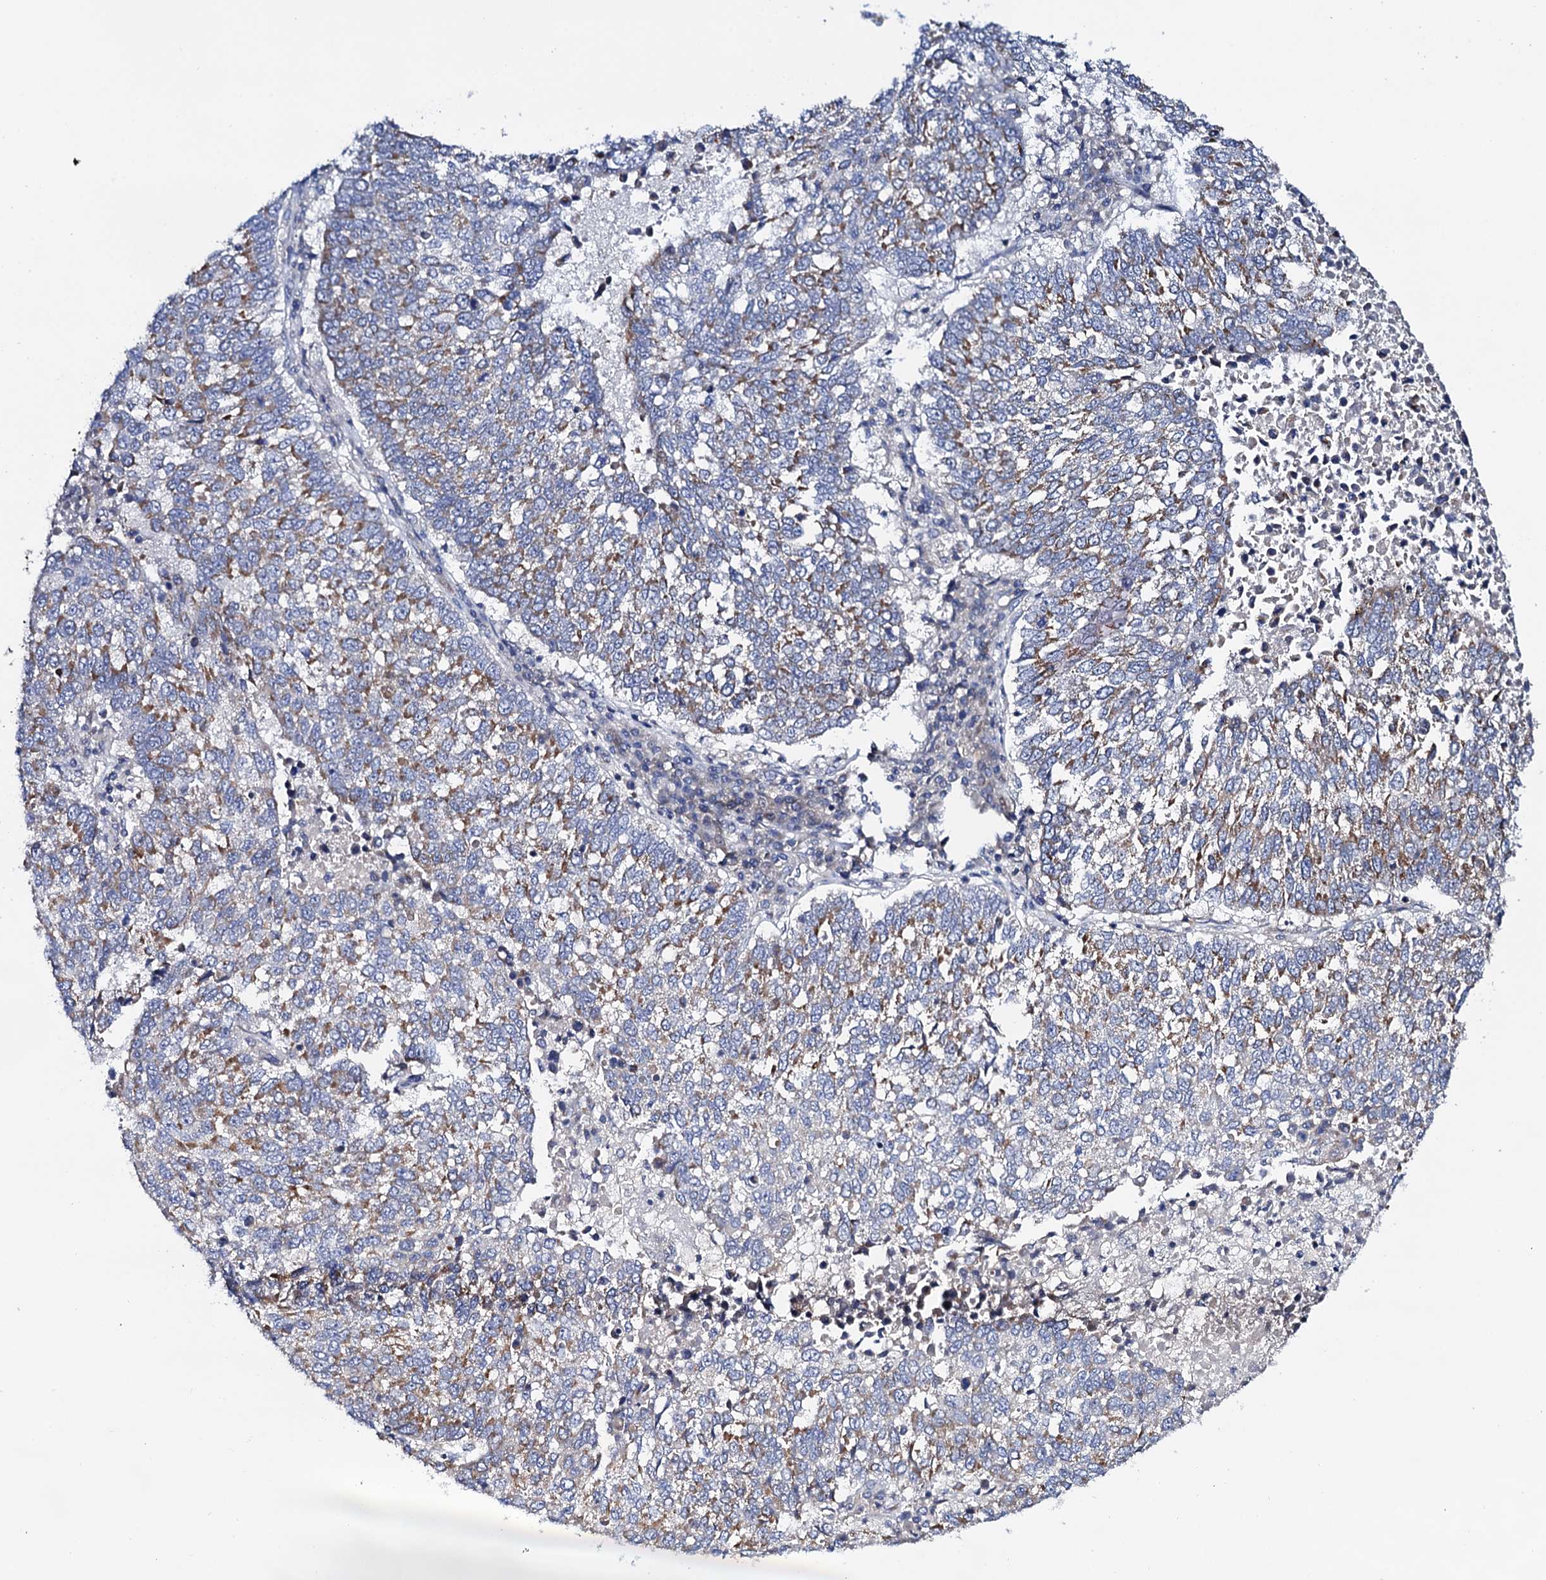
{"staining": {"intensity": "moderate", "quantity": "25%-75%", "location": "cytoplasmic/membranous"}, "tissue": "lung cancer", "cell_type": "Tumor cells", "image_type": "cancer", "snomed": [{"axis": "morphology", "description": "Squamous cell carcinoma, NOS"}, {"axis": "topography", "description": "Lung"}], "caption": "DAB (3,3'-diaminobenzidine) immunohistochemical staining of lung squamous cell carcinoma reveals moderate cytoplasmic/membranous protein positivity in approximately 25%-75% of tumor cells.", "gene": "MRPL48", "patient": {"sex": "male", "age": 73}}